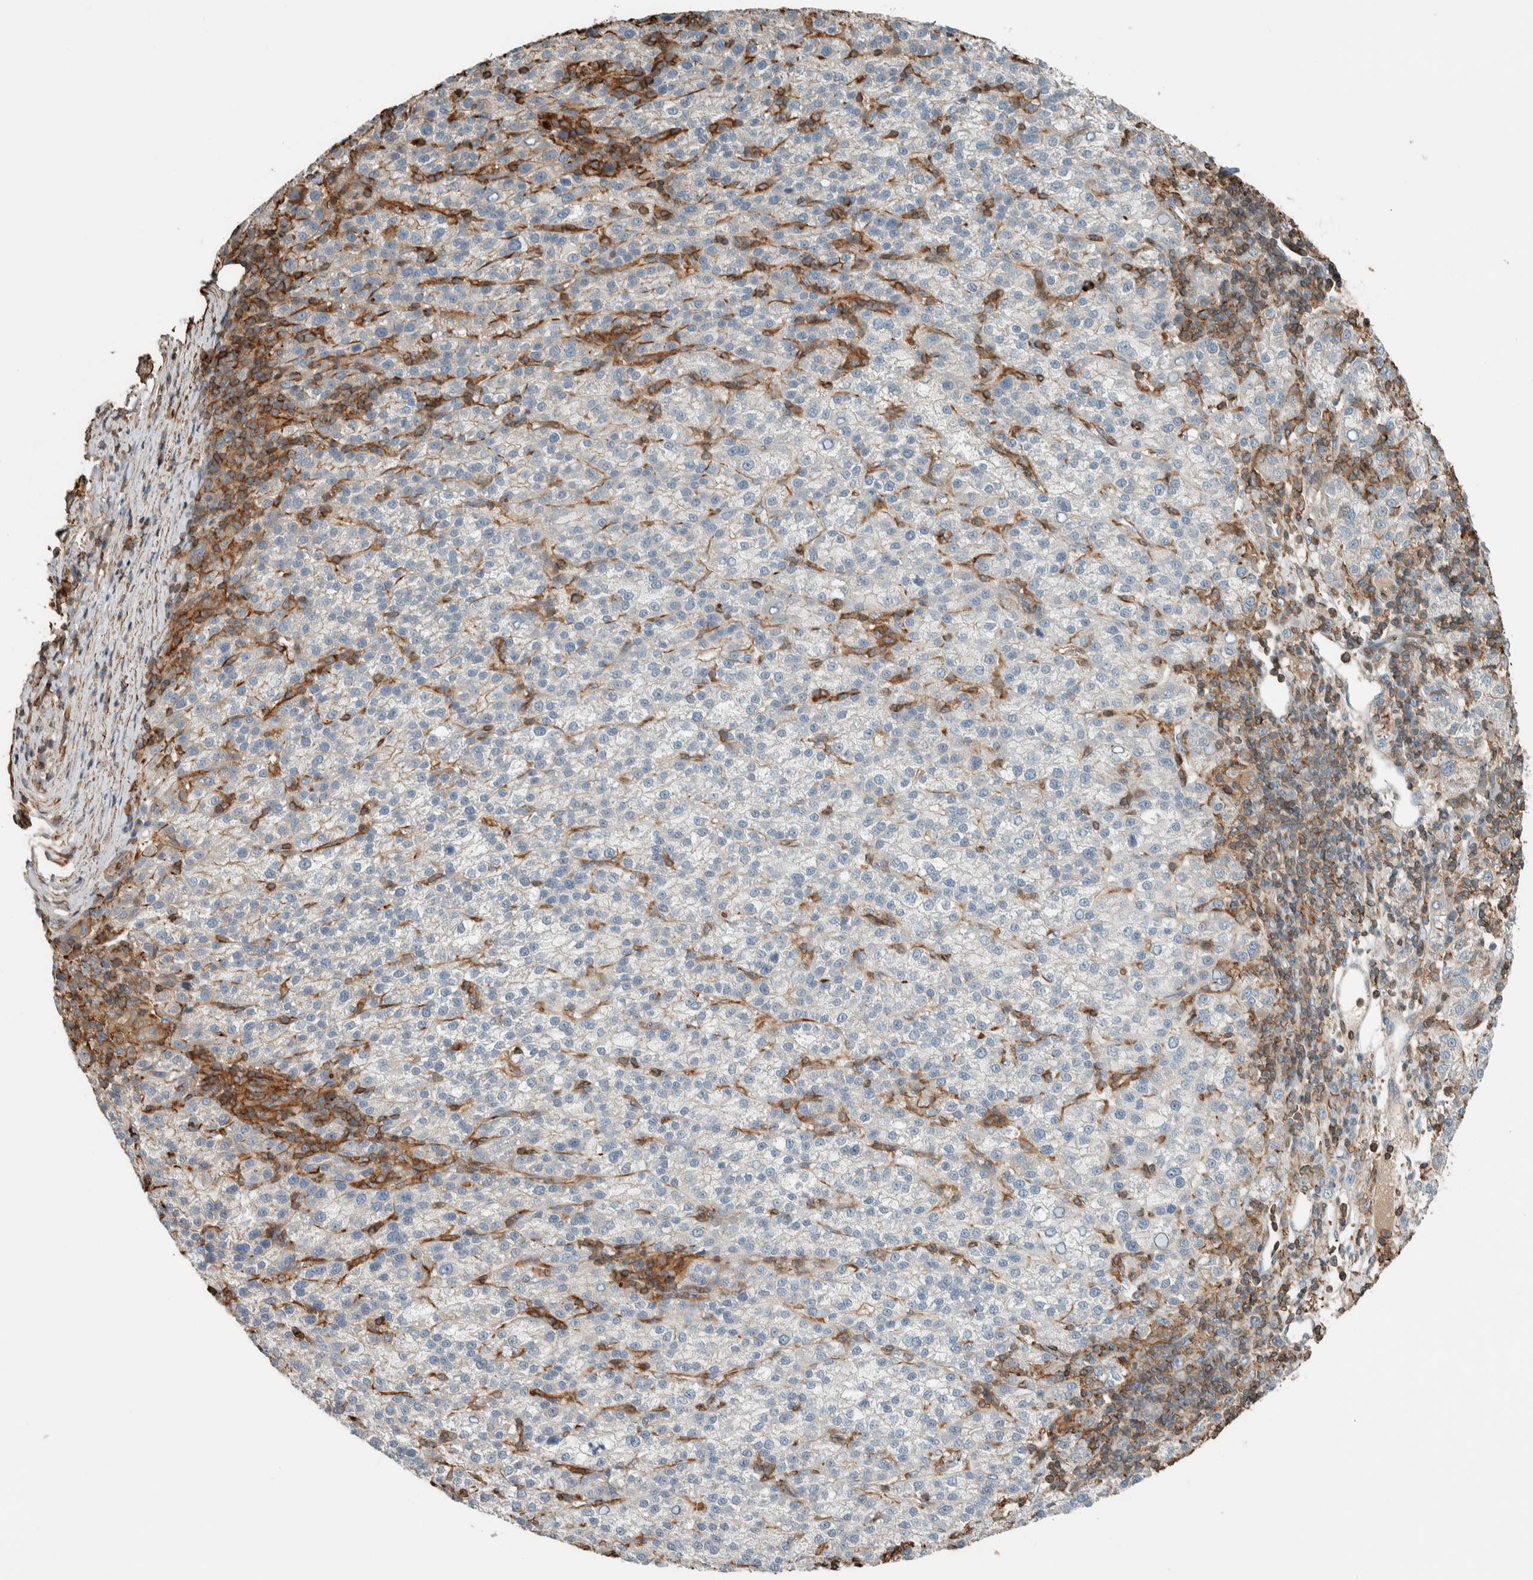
{"staining": {"intensity": "negative", "quantity": "none", "location": "none"}, "tissue": "liver cancer", "cell_type": "Tumor cells", "image_type": "cancer", "snomed": [{"axis": "morphology", "description": "Carcinoma, Hepatocellular, NOS"}, {"axis": "topography", "description": "Liver"}], "caption": "Tumor cells are negative for brown protein staining in hepatocellular carcinoma (liver).", "gene": "CTBP2", "patient": {"sex": "female", "age": 58}}